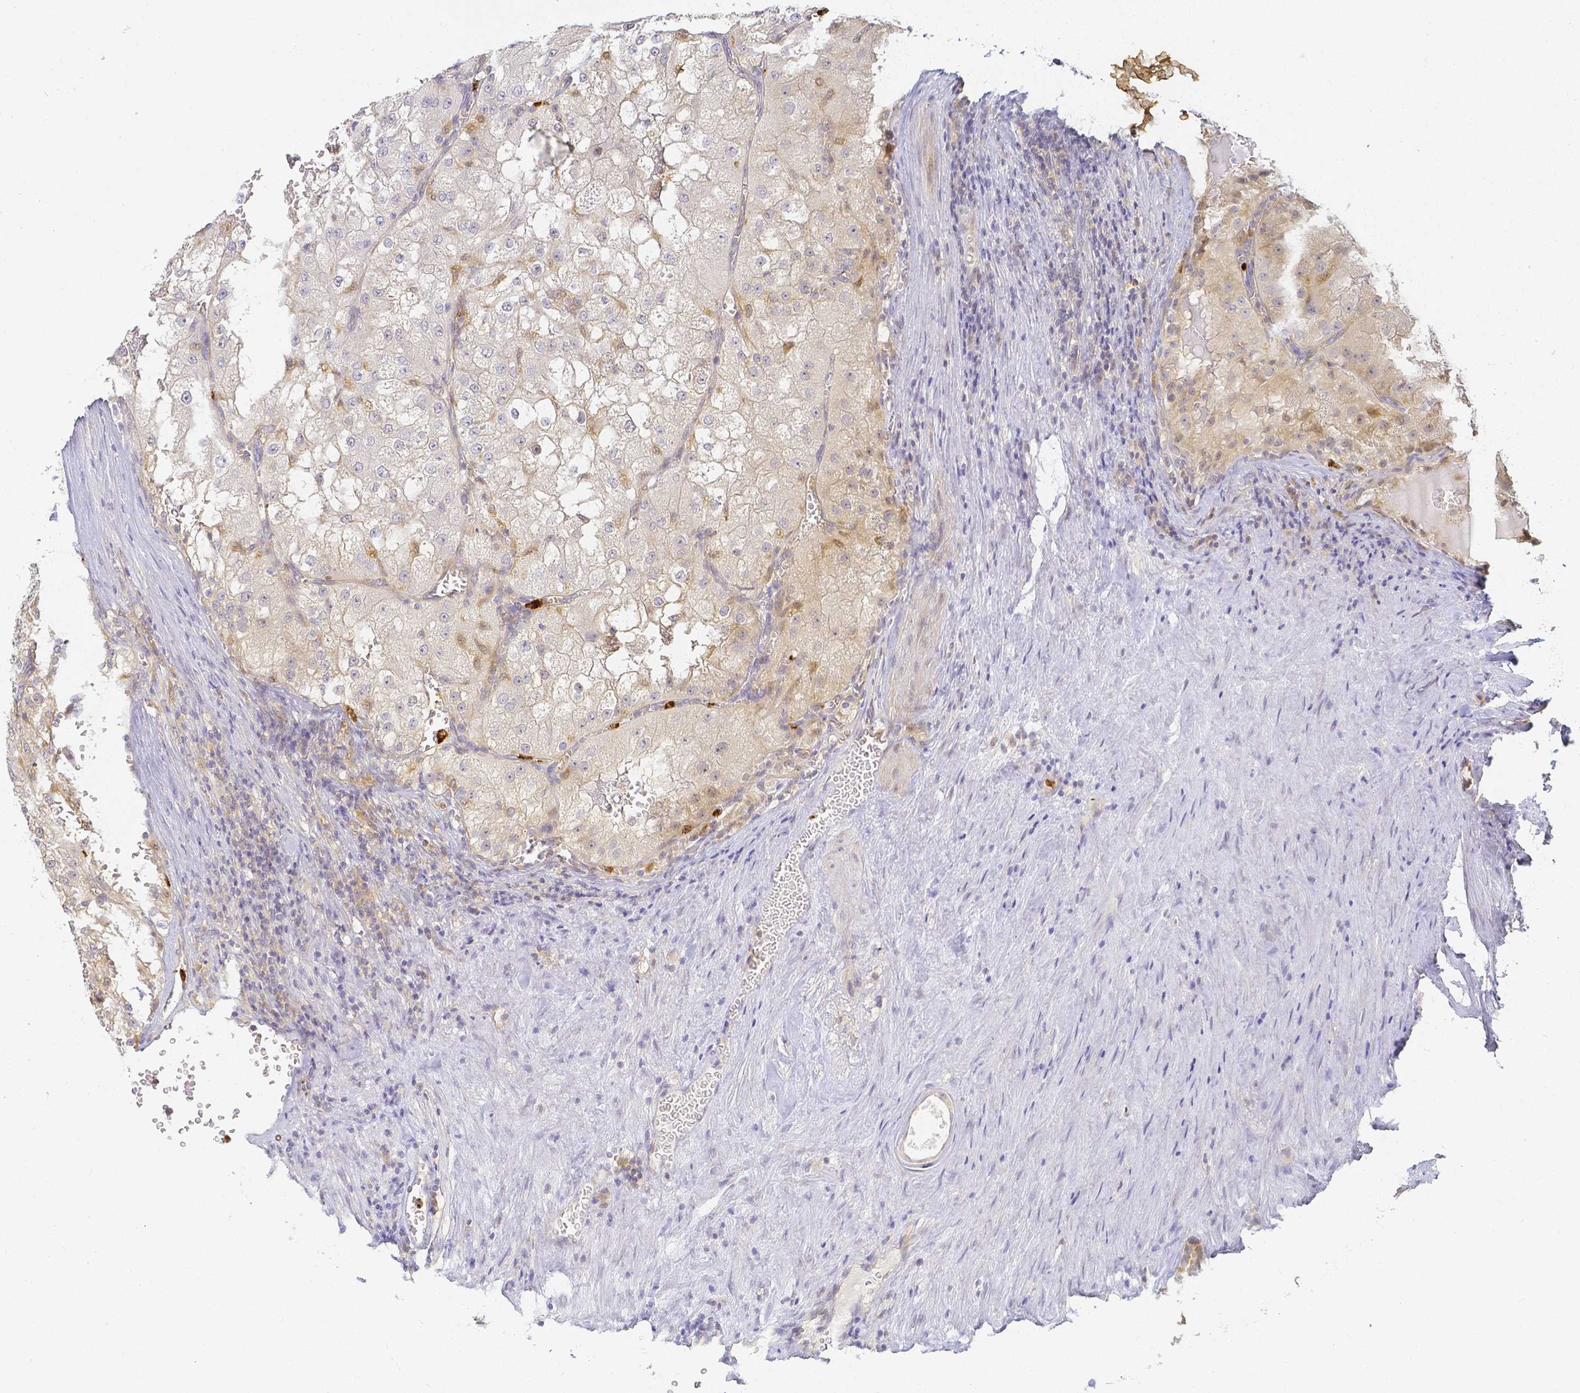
{"staining": {"intensity": "negative", "quantity": "none", "location": "none"}, "tissue": "renal cancer", "cell_type": "Tumor cells", "image_type": "cancer", "snomed": [{"axis": "morphology", "description": "Adenocarcinoma, NOS"}, {"axis": "topography", "description": "Kidney"}], "caption": "IHC of human adenocarcinoma (renal) demonstrates no positivity in tumor cells.", "gene": "KCNH1", "patient": {"sex": "female", "age": 74}}